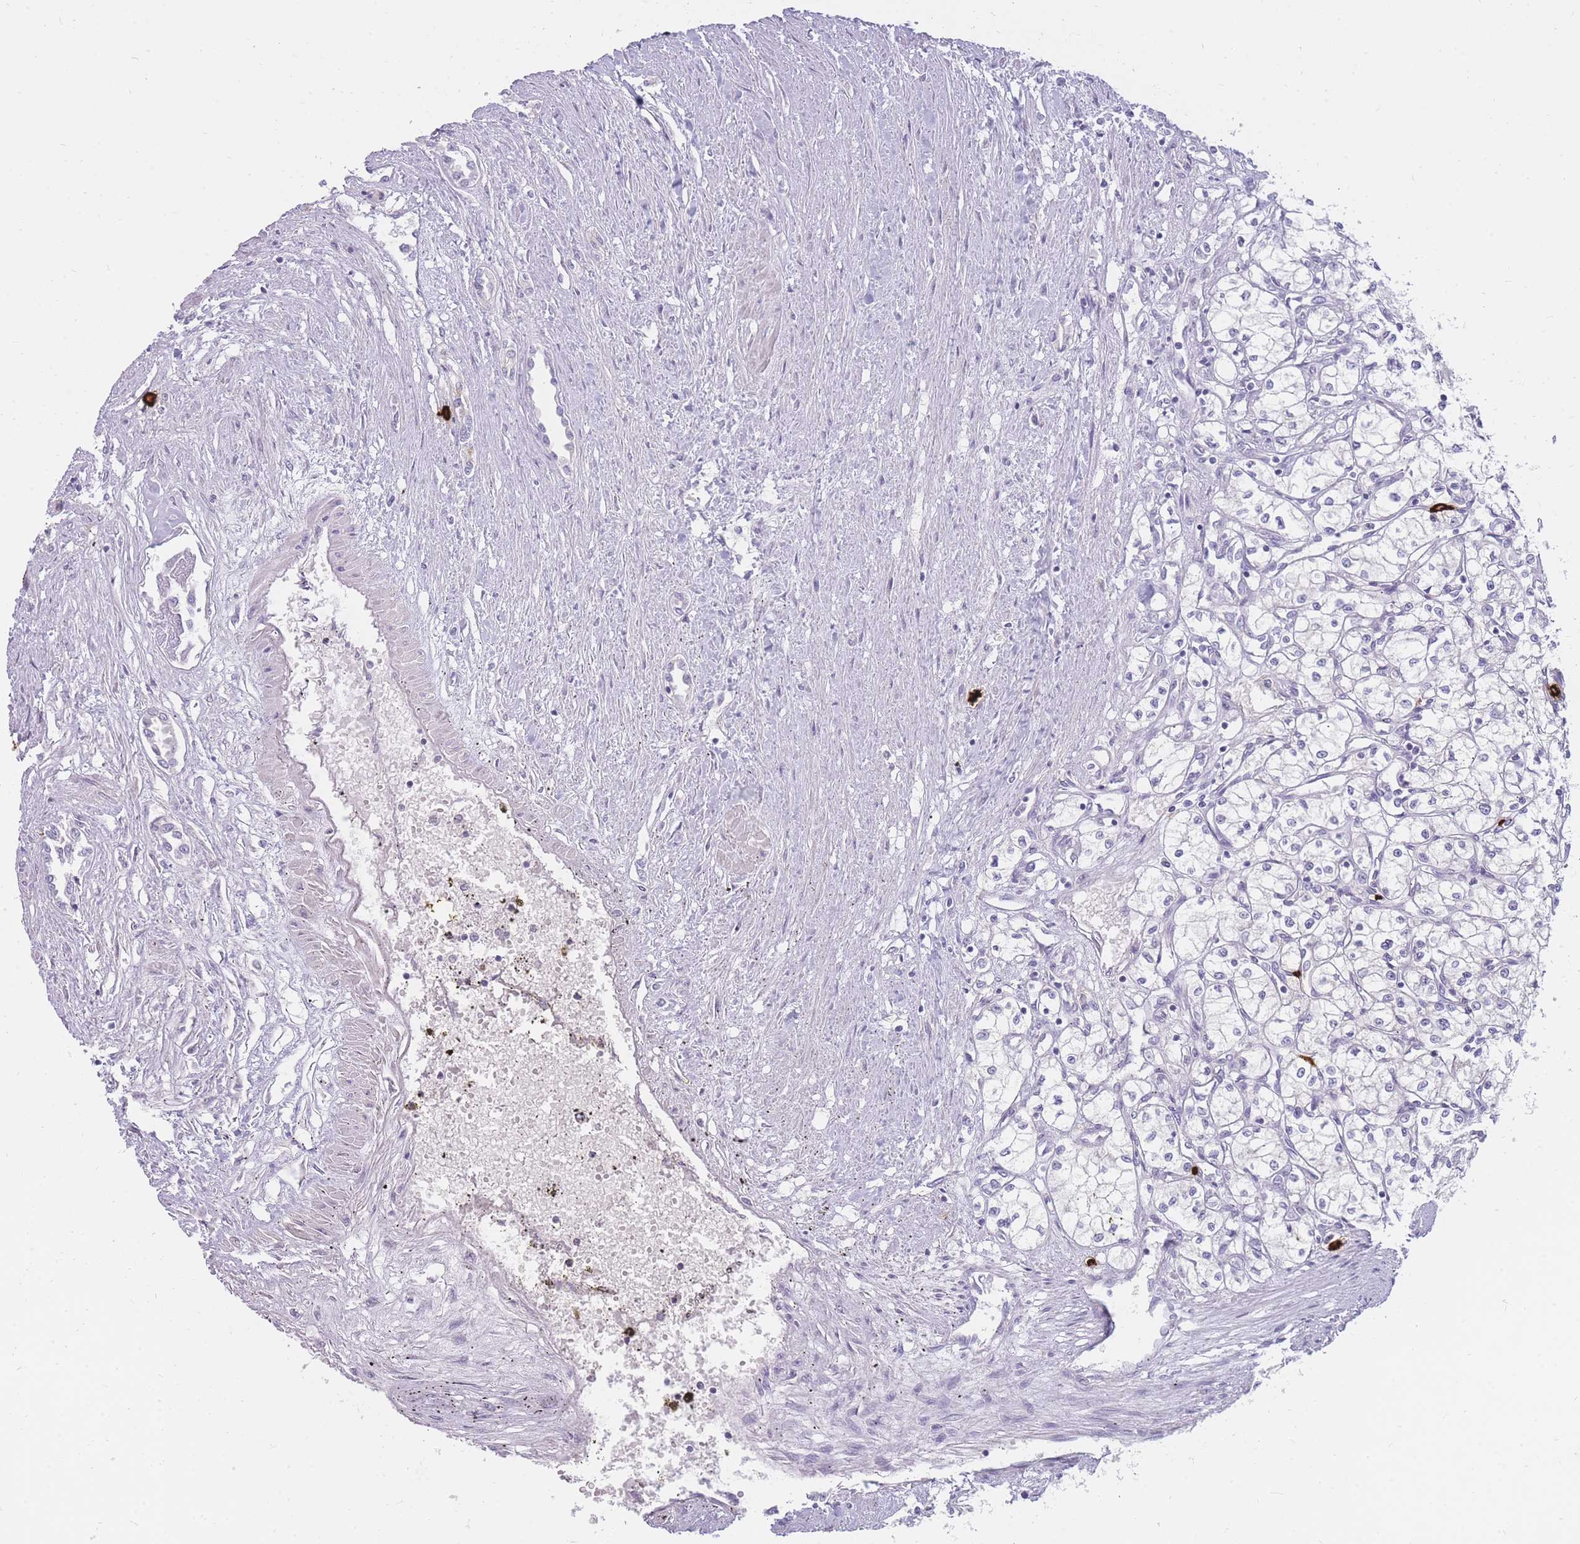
{"staining": {"intensity": "negative", "quantity": "none", "location": "none"}, "tissue": "renal cancer", "cell_type": "Tumor cells", "image_type": "cancer", "snomed": [{"axis": "morphology", "description": "Adenocarcinoma, NOS"}, {"axis": "topography", "description": "Kidney"}], "caption": "Renal adenocarcinoma was stained to show a protein in brown. There is no significant staining in tumor cells.", "gene": "TPSD1", "patient": {"sex": "male", "age": 59}}